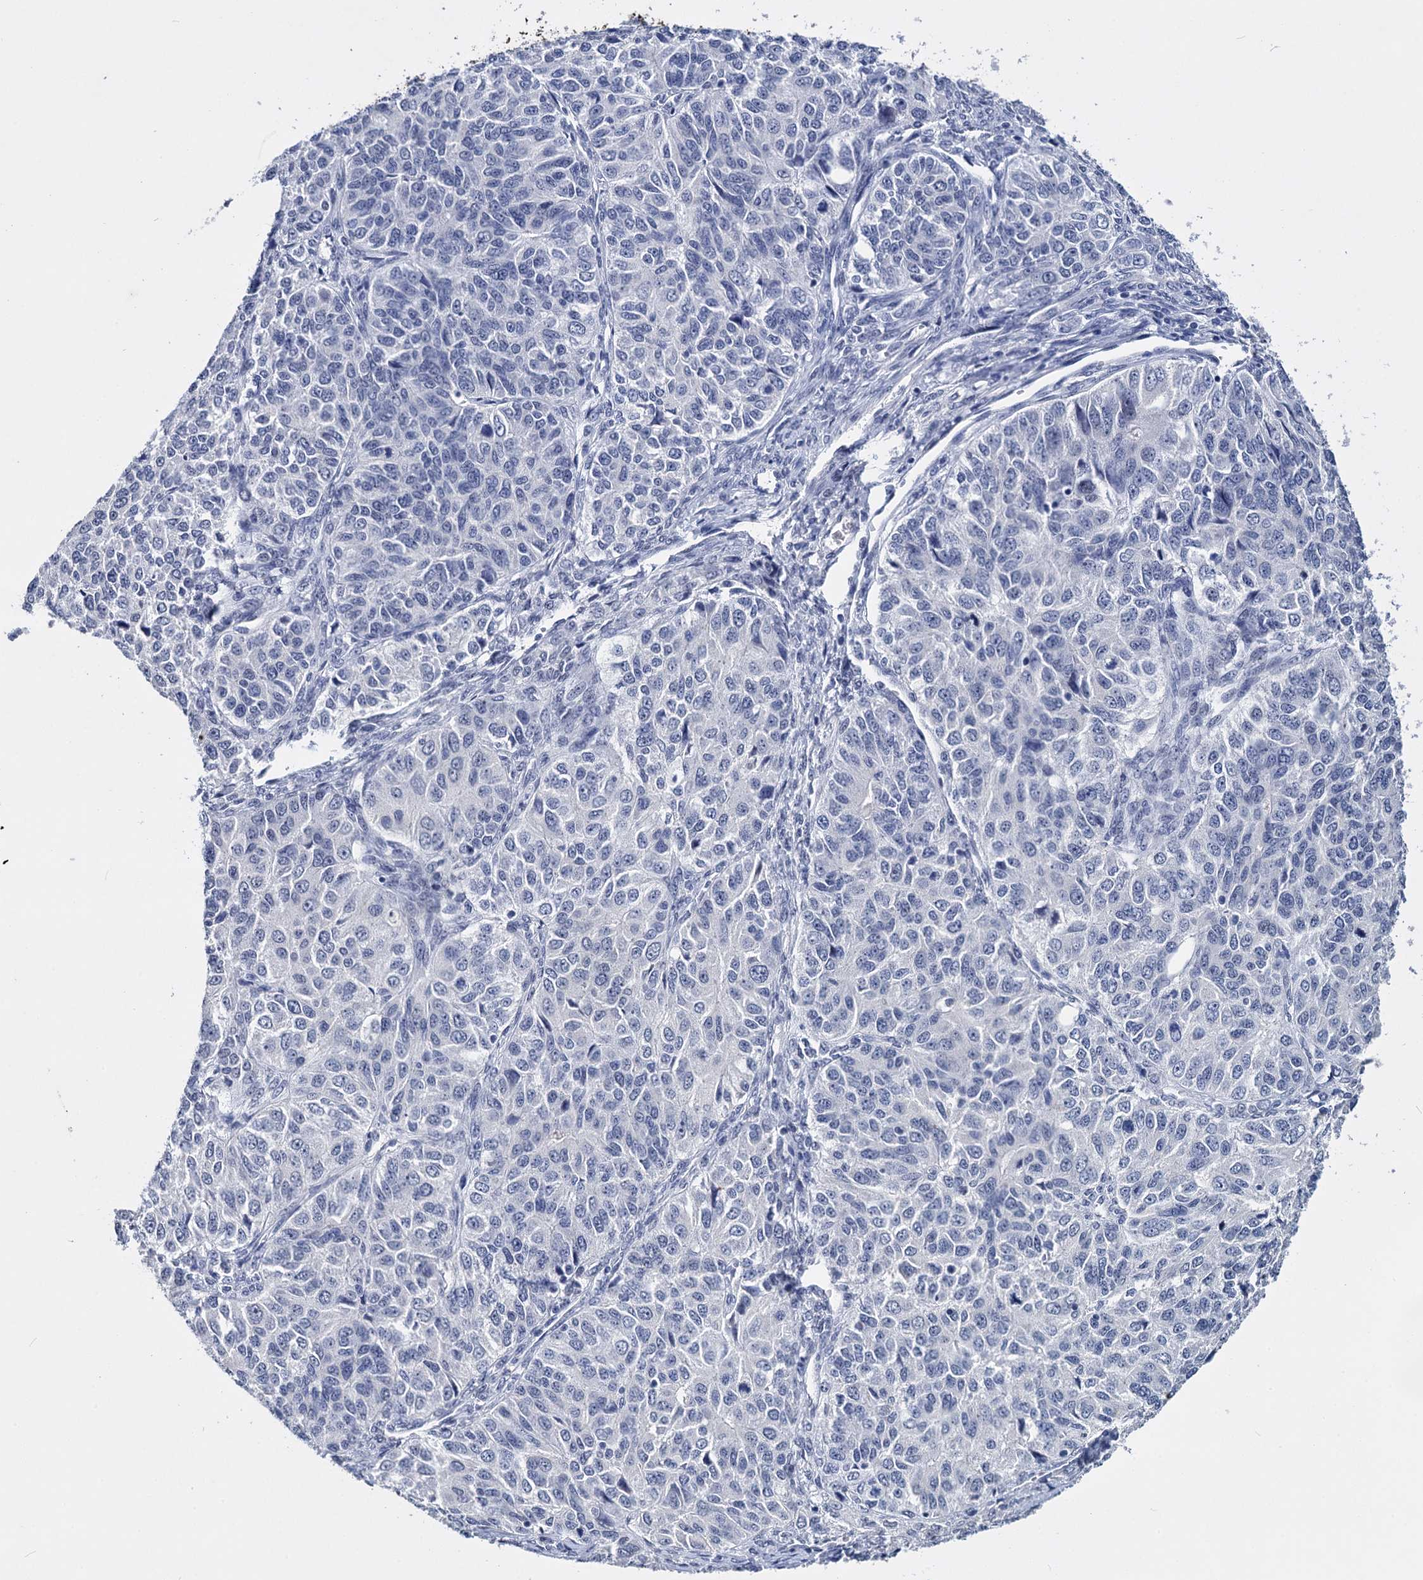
{"staining": {"intensity": "negative", "quantity": "none", "location": "none"}, "tissue": "ovarian cancer", "cell_type": "Tumor cells", "image_type": "cancer", "snomed": [{"axis": "morphology", "description": "Carcinoma, endometroid"}, {"axis": "topography", "description": "Ovary"}], "caption": "High magnification brightfield microscopy of ovarian endometroid carcinoma stained with DAB (brown) and counterstained with hematoxylin (blue): tumor cells show no significant staining.", "gene": "MAGEA4", "patient": {"sex": "female", "age": 51}}